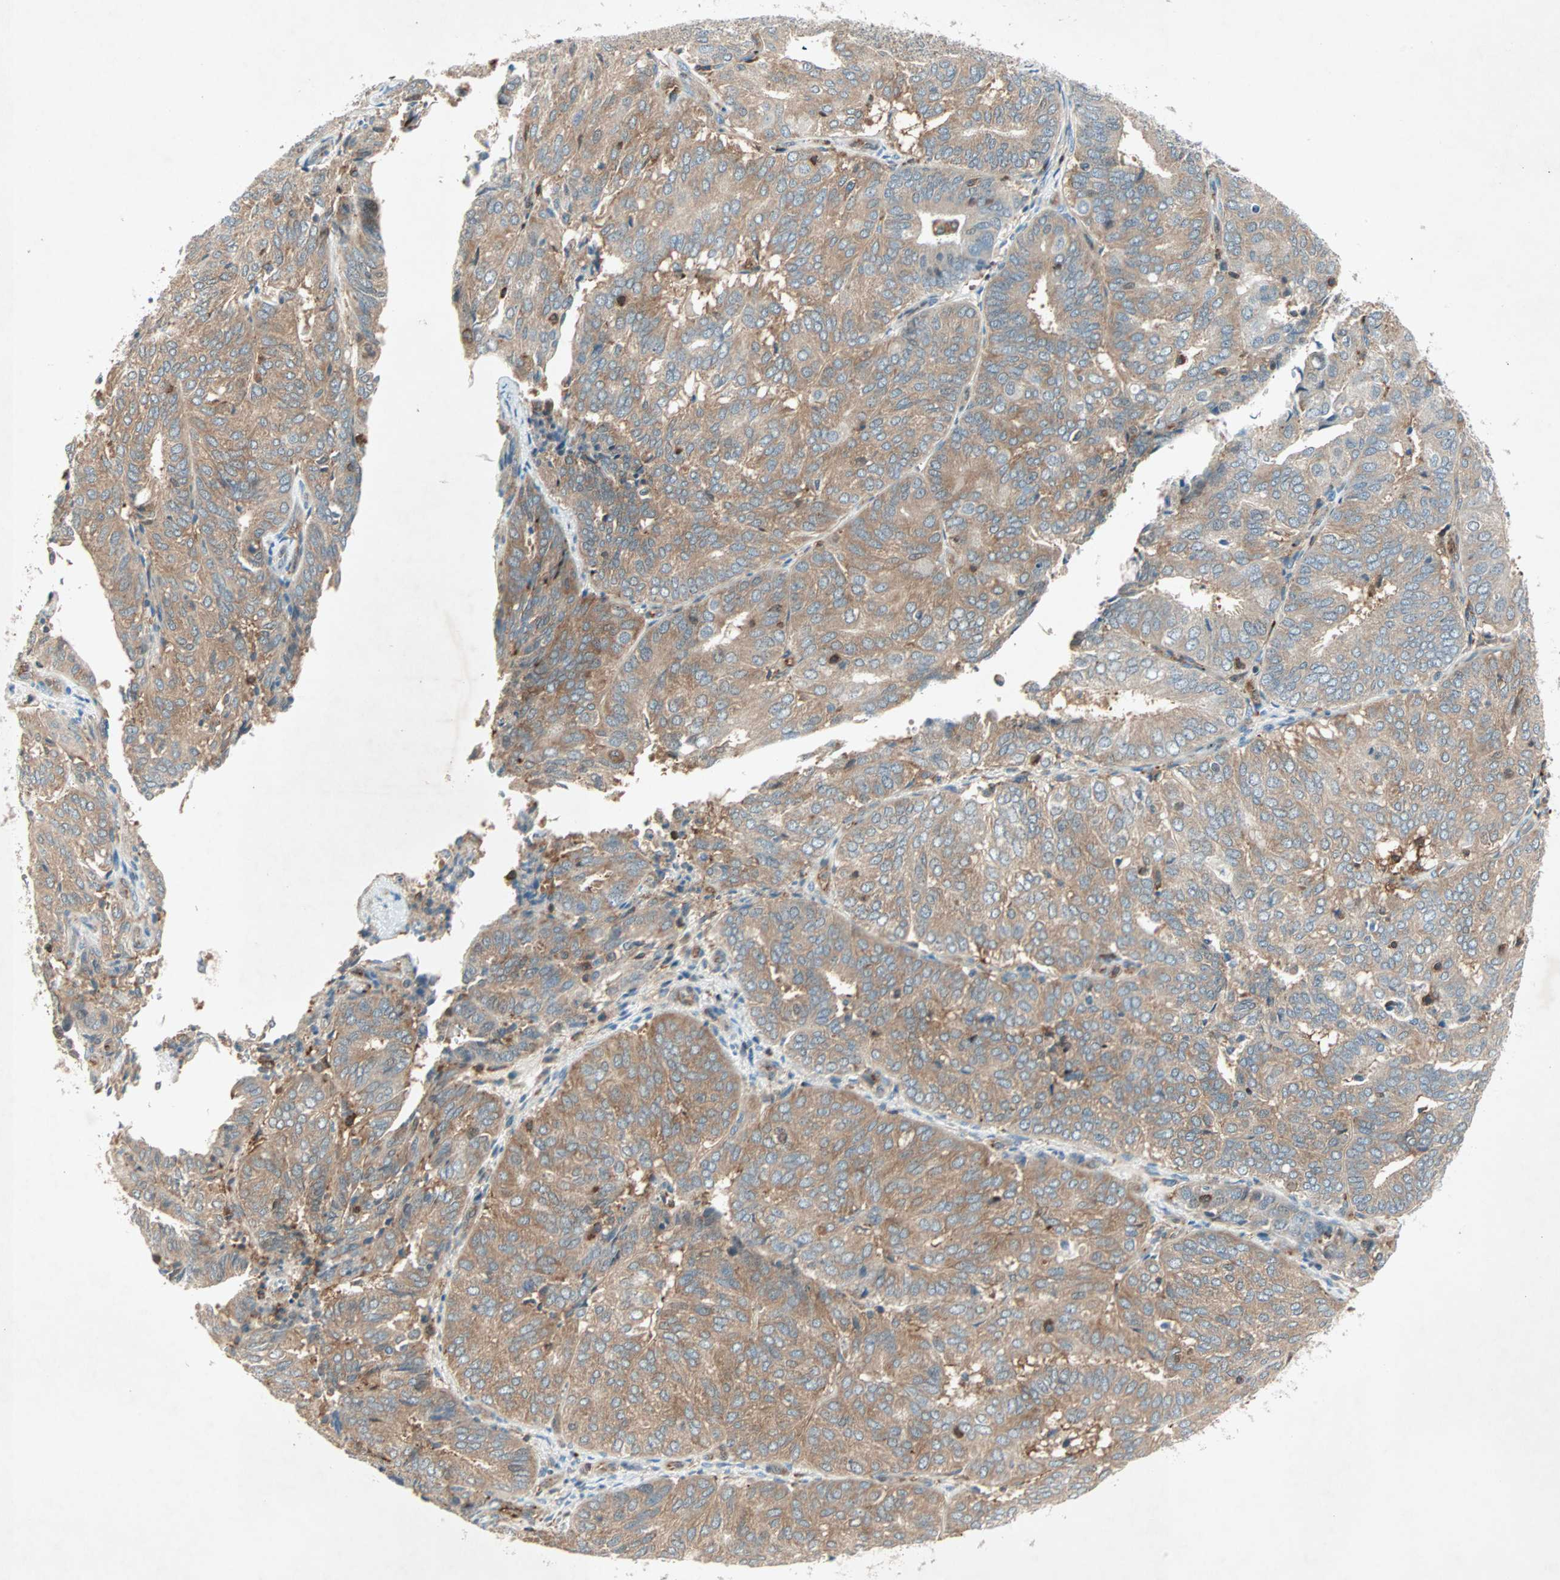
{"staining": {"intensity": "moderate", "quantity": ">75%", "location": "cytoplasmic/membranous"}, "tissue": "endometrial cancer", "cell_type": "Tumor cells", "image_type": "cancer", "snomed": [{"axis": "morphology", "description": "Adenocarcinoma, NOS"}, {"axis": "topography", "description": "Uterus"}], "caption": "Human adenocarcinoma (endometrial) stained for a protein (brown) exhibits moderate cytoplasmic/membranous positive positivity in approximately >75% of tumor cells.", "gene": "TEC", "patient": {"sex": "female", "age": 60}}